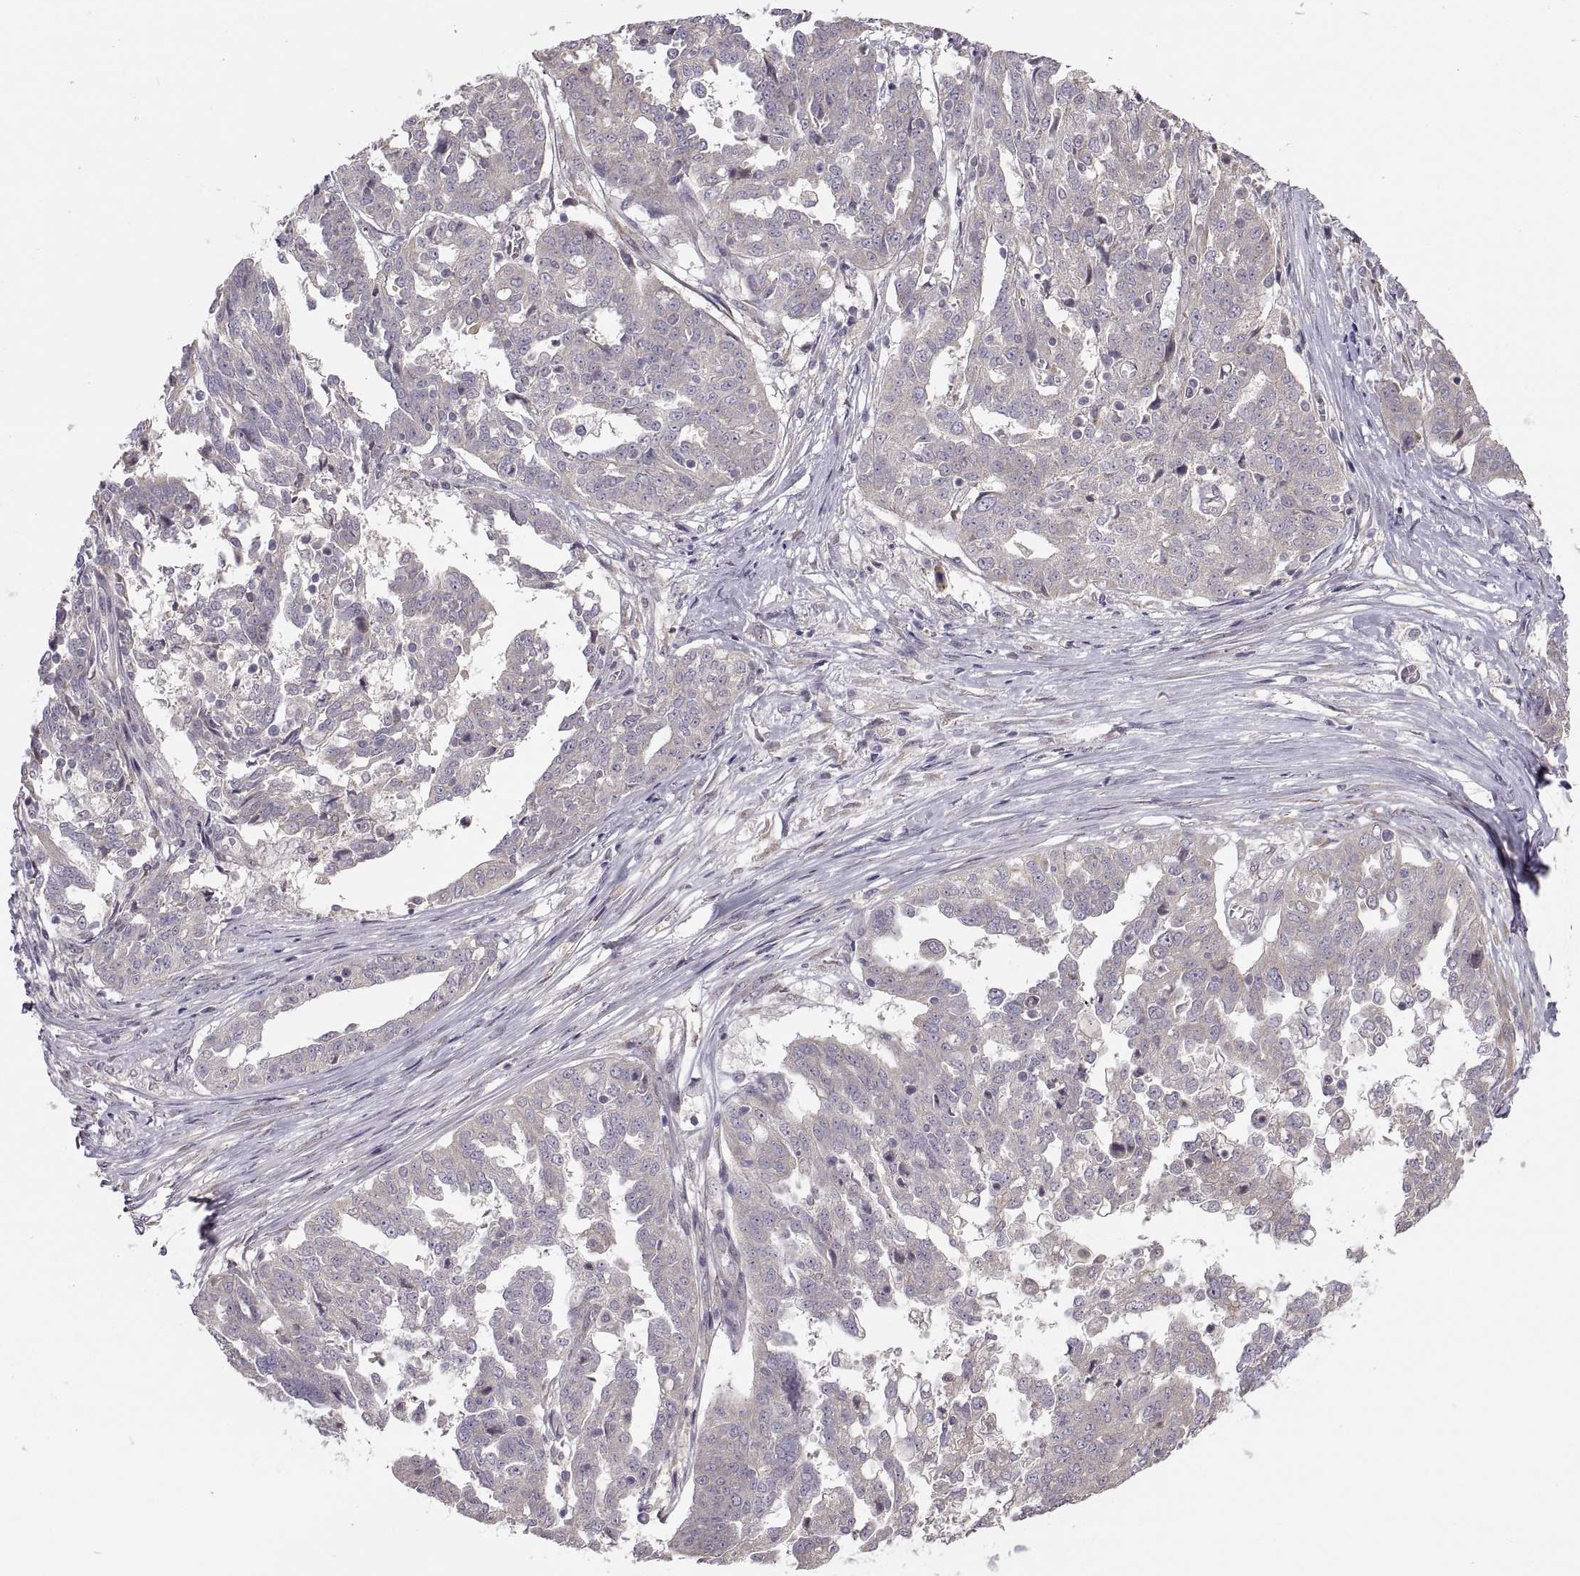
{"staining": {"intensity": "negative", "quantity": "none", "location": "none"}, "tissue": "ovarian cancer", "cell_type": "Tumor cells", "image_type": "cancer", "snomed": [{"axis": "morphology", "description": "Cystadenocarcinoma, serous, NOS"}, {"axis": "topography", "description": "Ovary"}], "caption": "Immunohistochemistry micrograph of ovarian cancer (serous cystadenocarcinoma) stained for a protein (brown), which displays no staining in tumor cells.", "gene": "ACSBG2", "patient": {"sex": "female", "age": 67}}